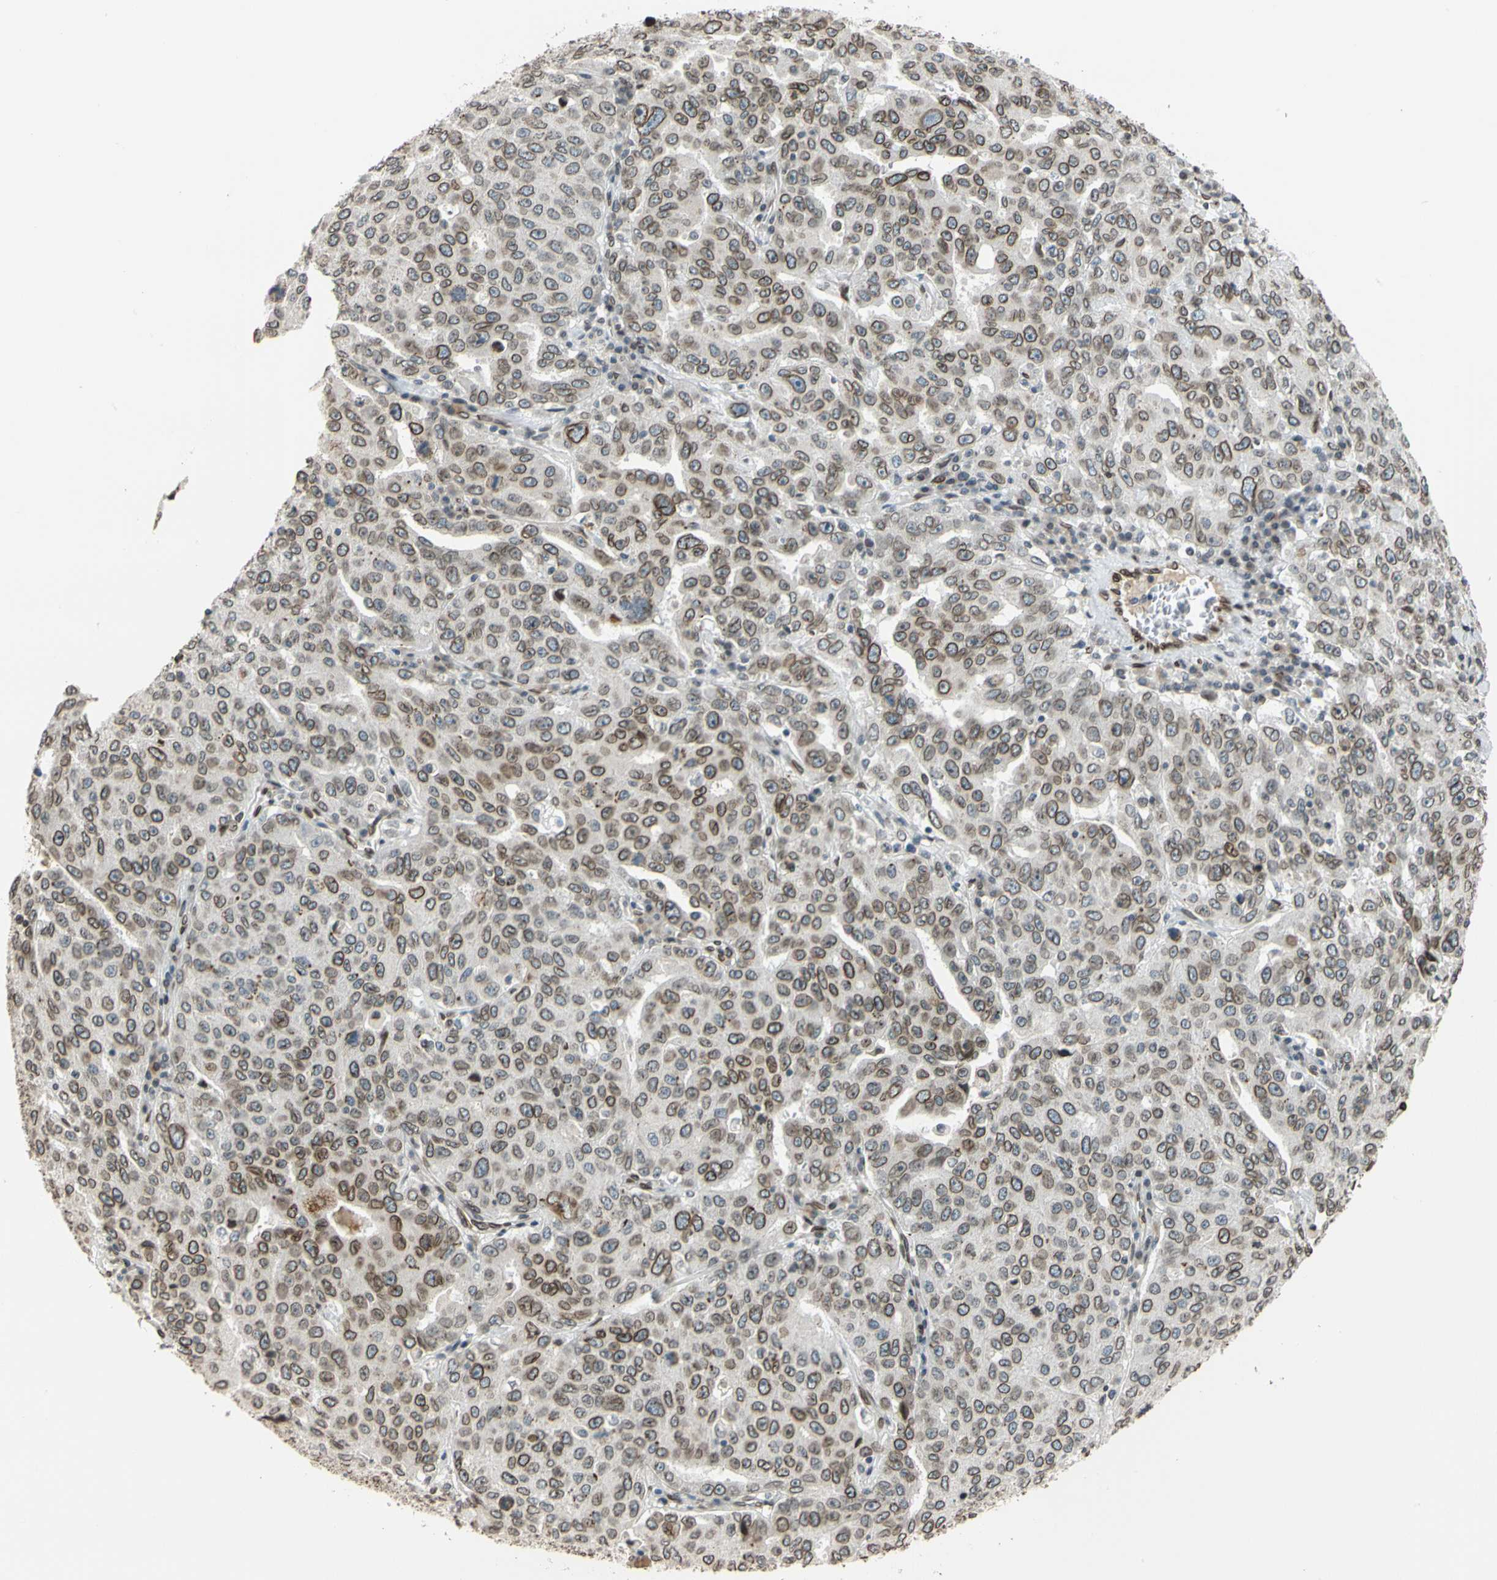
{"staining": {"intensity": "strong", "quantity": ">75%", "location": "cytoplasmic/membranous,nuclear"}, "tissue": "ovarian cancer", "cell_type": "Tumor cells", "image_type": "cancer", "snomed": [{"axis": "morphology", "description": "Carcinoma, endometroid"}, {"axis": "topography", "description": "Ovary"}], "caption": "This is an image of IHC staining of ovarian endometroid carcinoma, which shows strong staining in the cytoplasmic/membranous and nuclear of tumor cells.", "gene": "SUN1", "patient": {"sex": "female", "age": 62}}